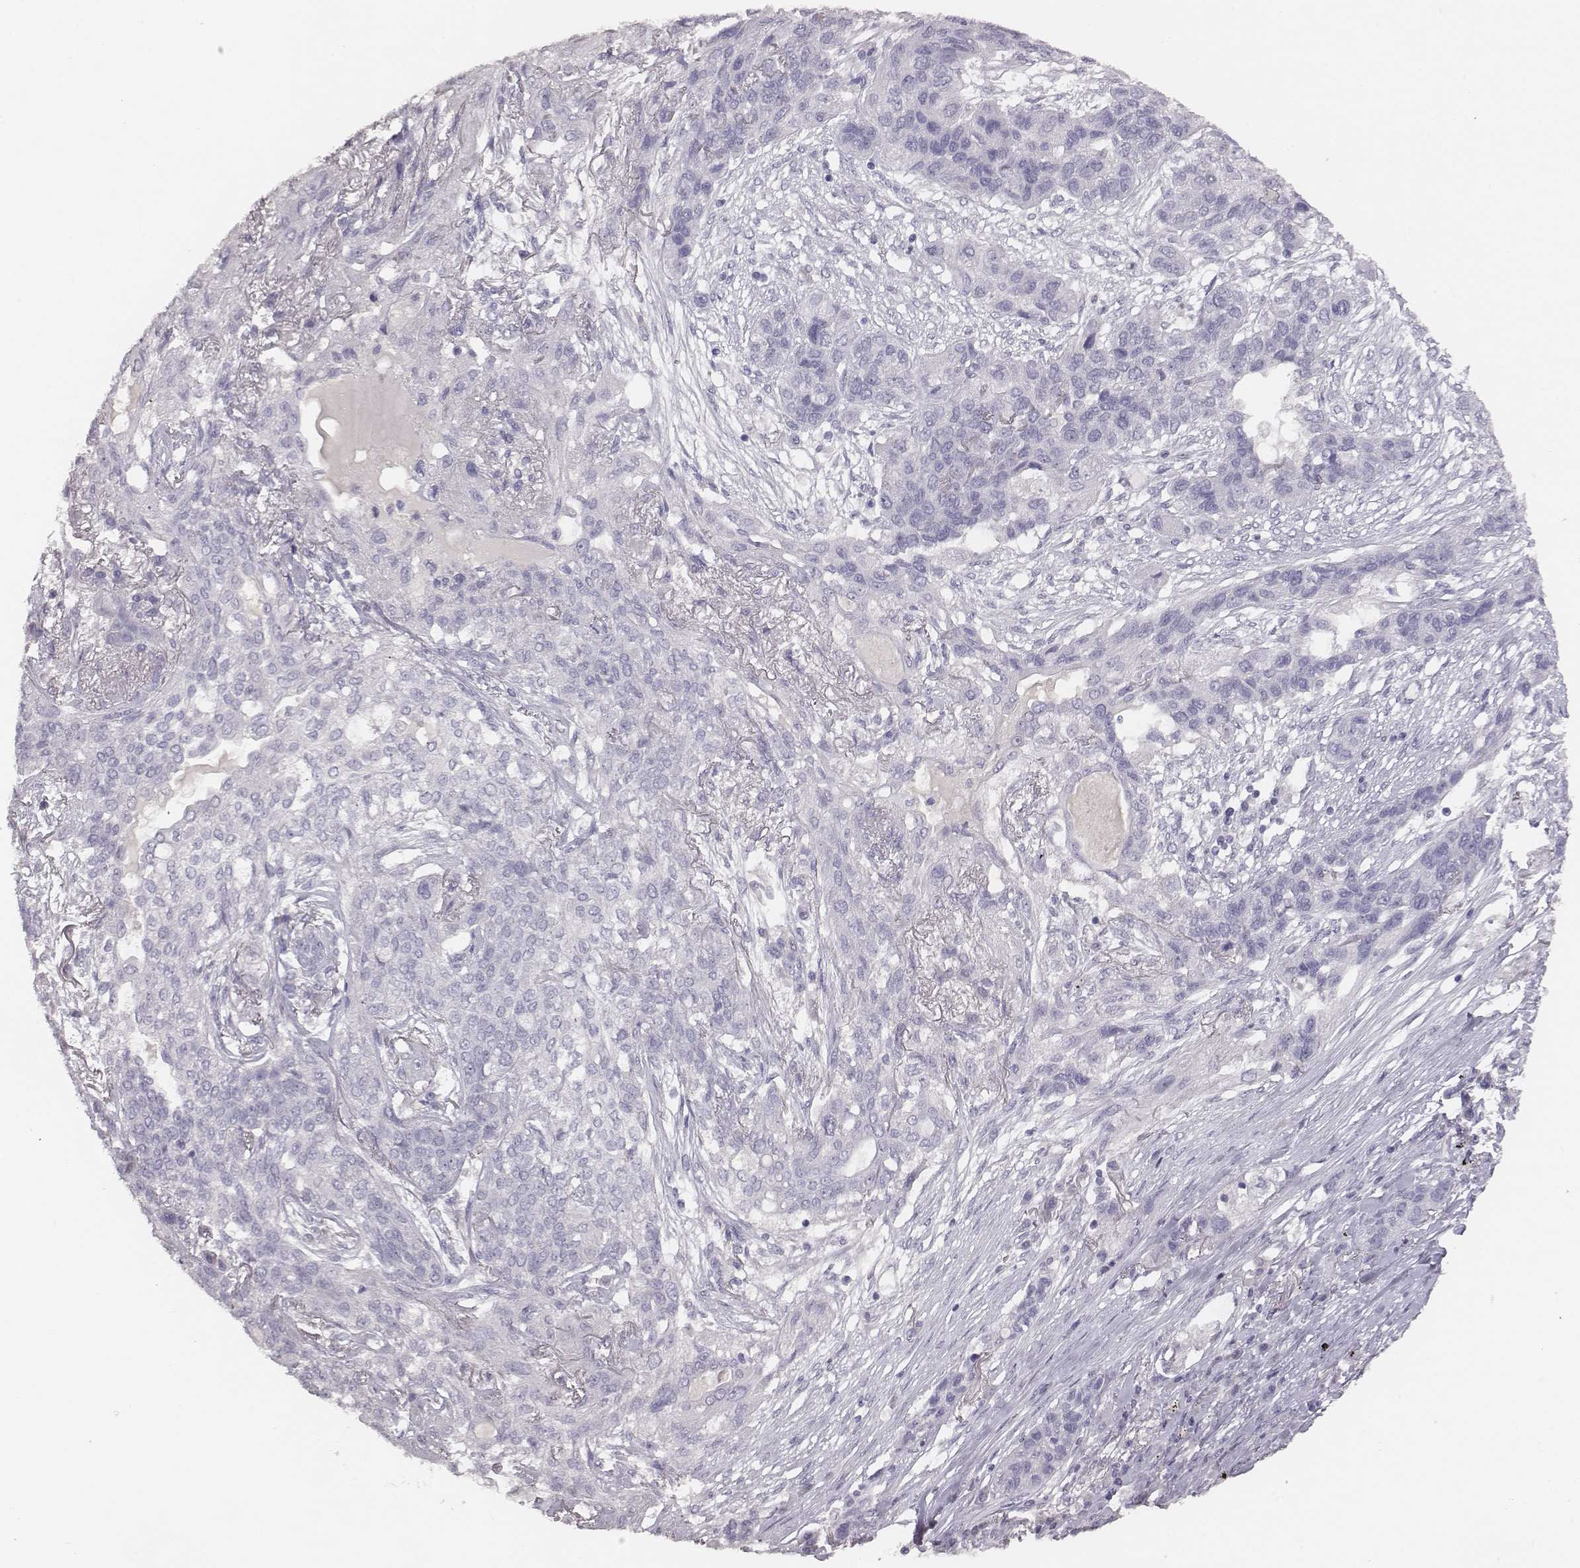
{"staining": {"intensity": "negative", "quantity": "none", "location": "none"}, "tissue": "lung cancer", "cell_type": "Tumor cells", "image_type": "cancer", "snomed": [{"axis": "morphology", "description": "Squamous cell carcinoma, NOS"}, {"axis": "topography", "description": "Lung"}], "caption": "This is an immunohistochemistry image of lung squamous cell carcinoma. There is no positivity in tumor cells.", "gene": "MYH6", "patient": {"sex": "female", "age": 70}}